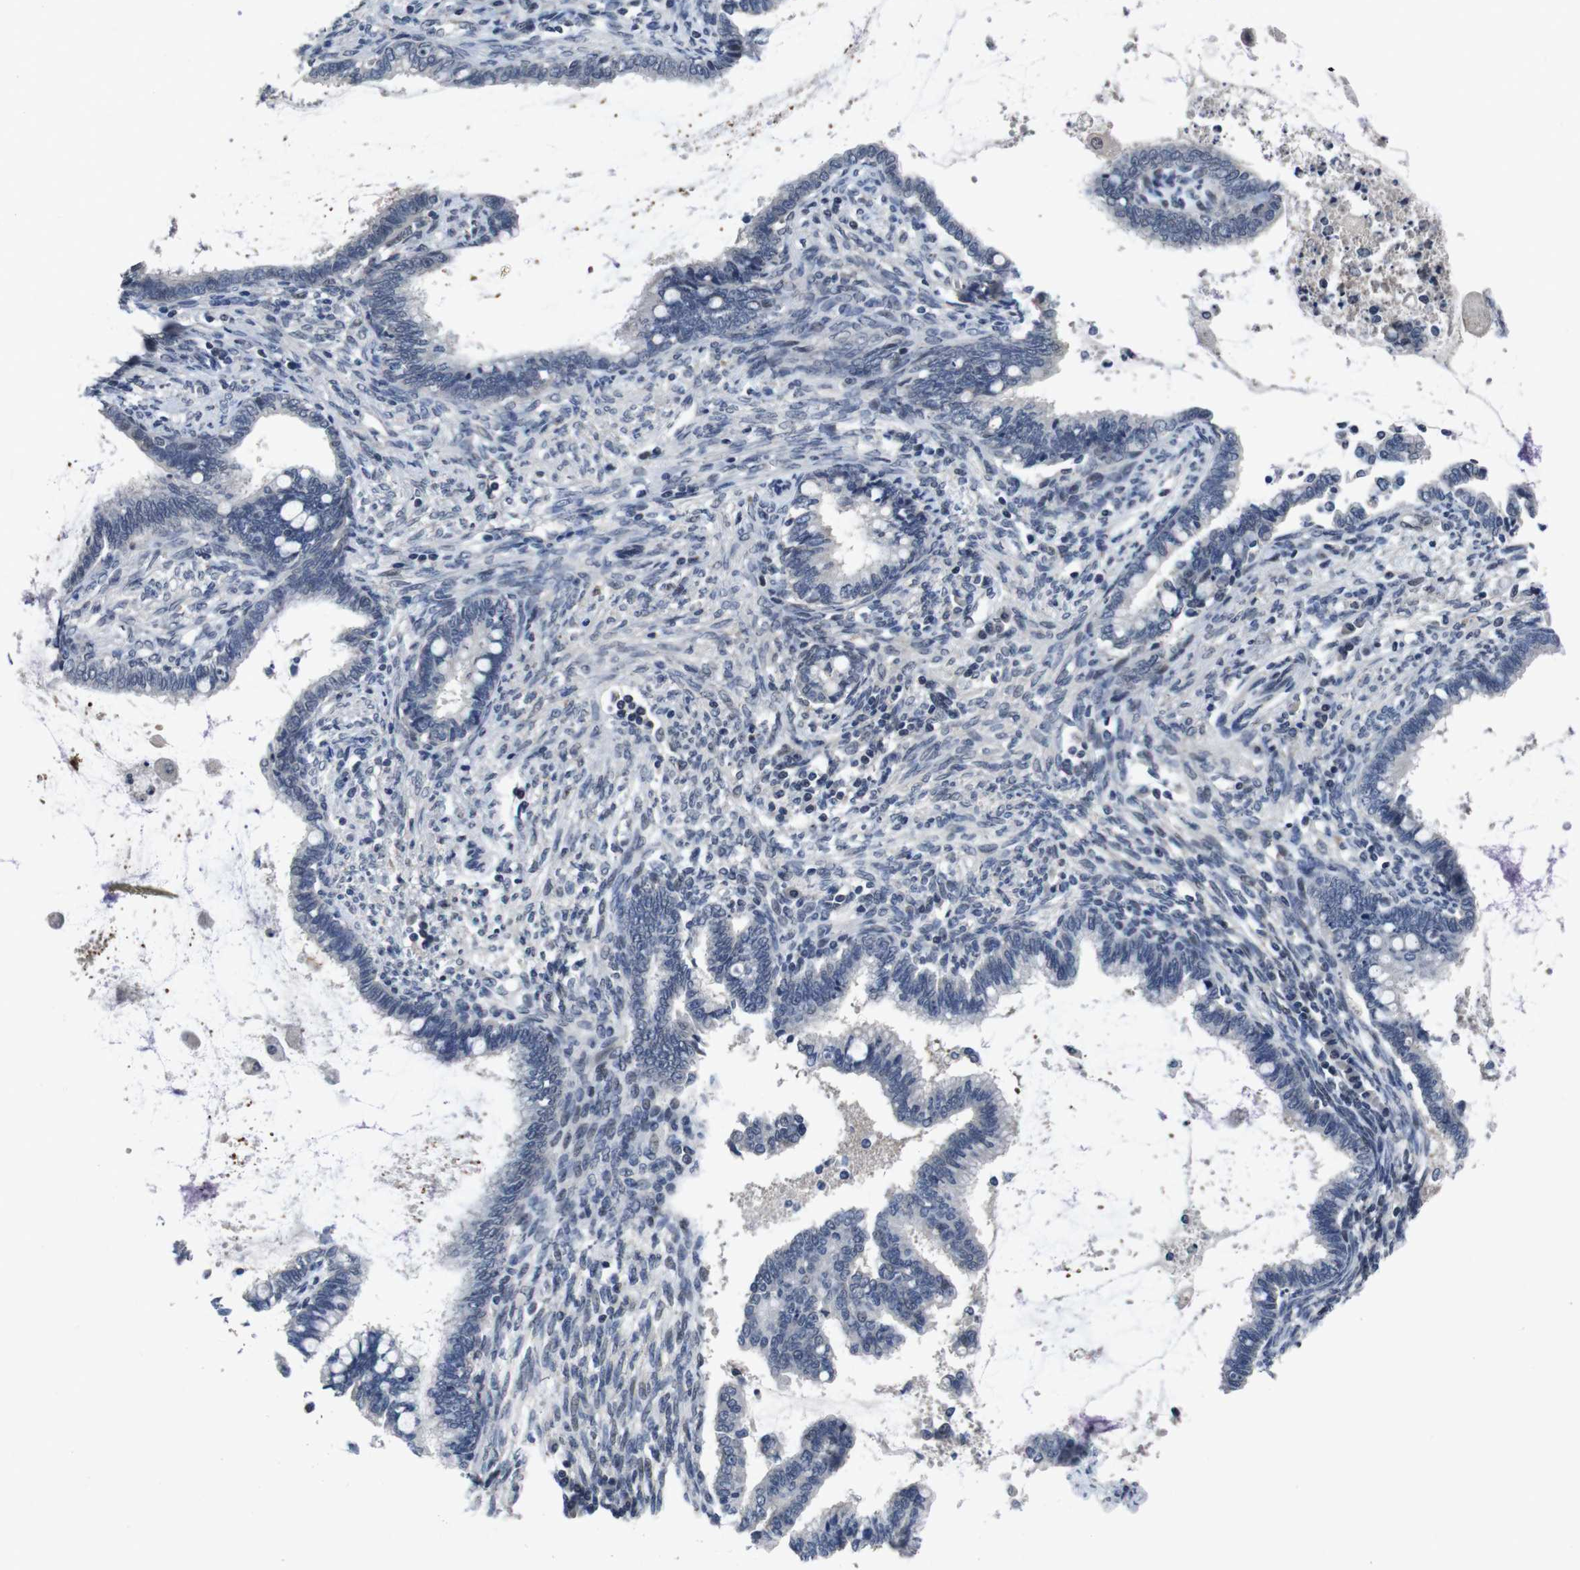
{"staining": {"intensity": "negative", "quantity": "none", "location": "none"}, "tissue": "cervical cancer", "cell_type": "Tumor cells", "image_type": "cancer", "snomed": [{"axis": "morphology", "description": "Adenocarcinoma, NOS"}, {"axis": "topography", "description": "Cervix"}], "caption": "Tumor cells show no significant protein expression in adenocarcinoma (cervical).", "gene": "AKT3", "patient": {"sex": "female", "age": 44}}